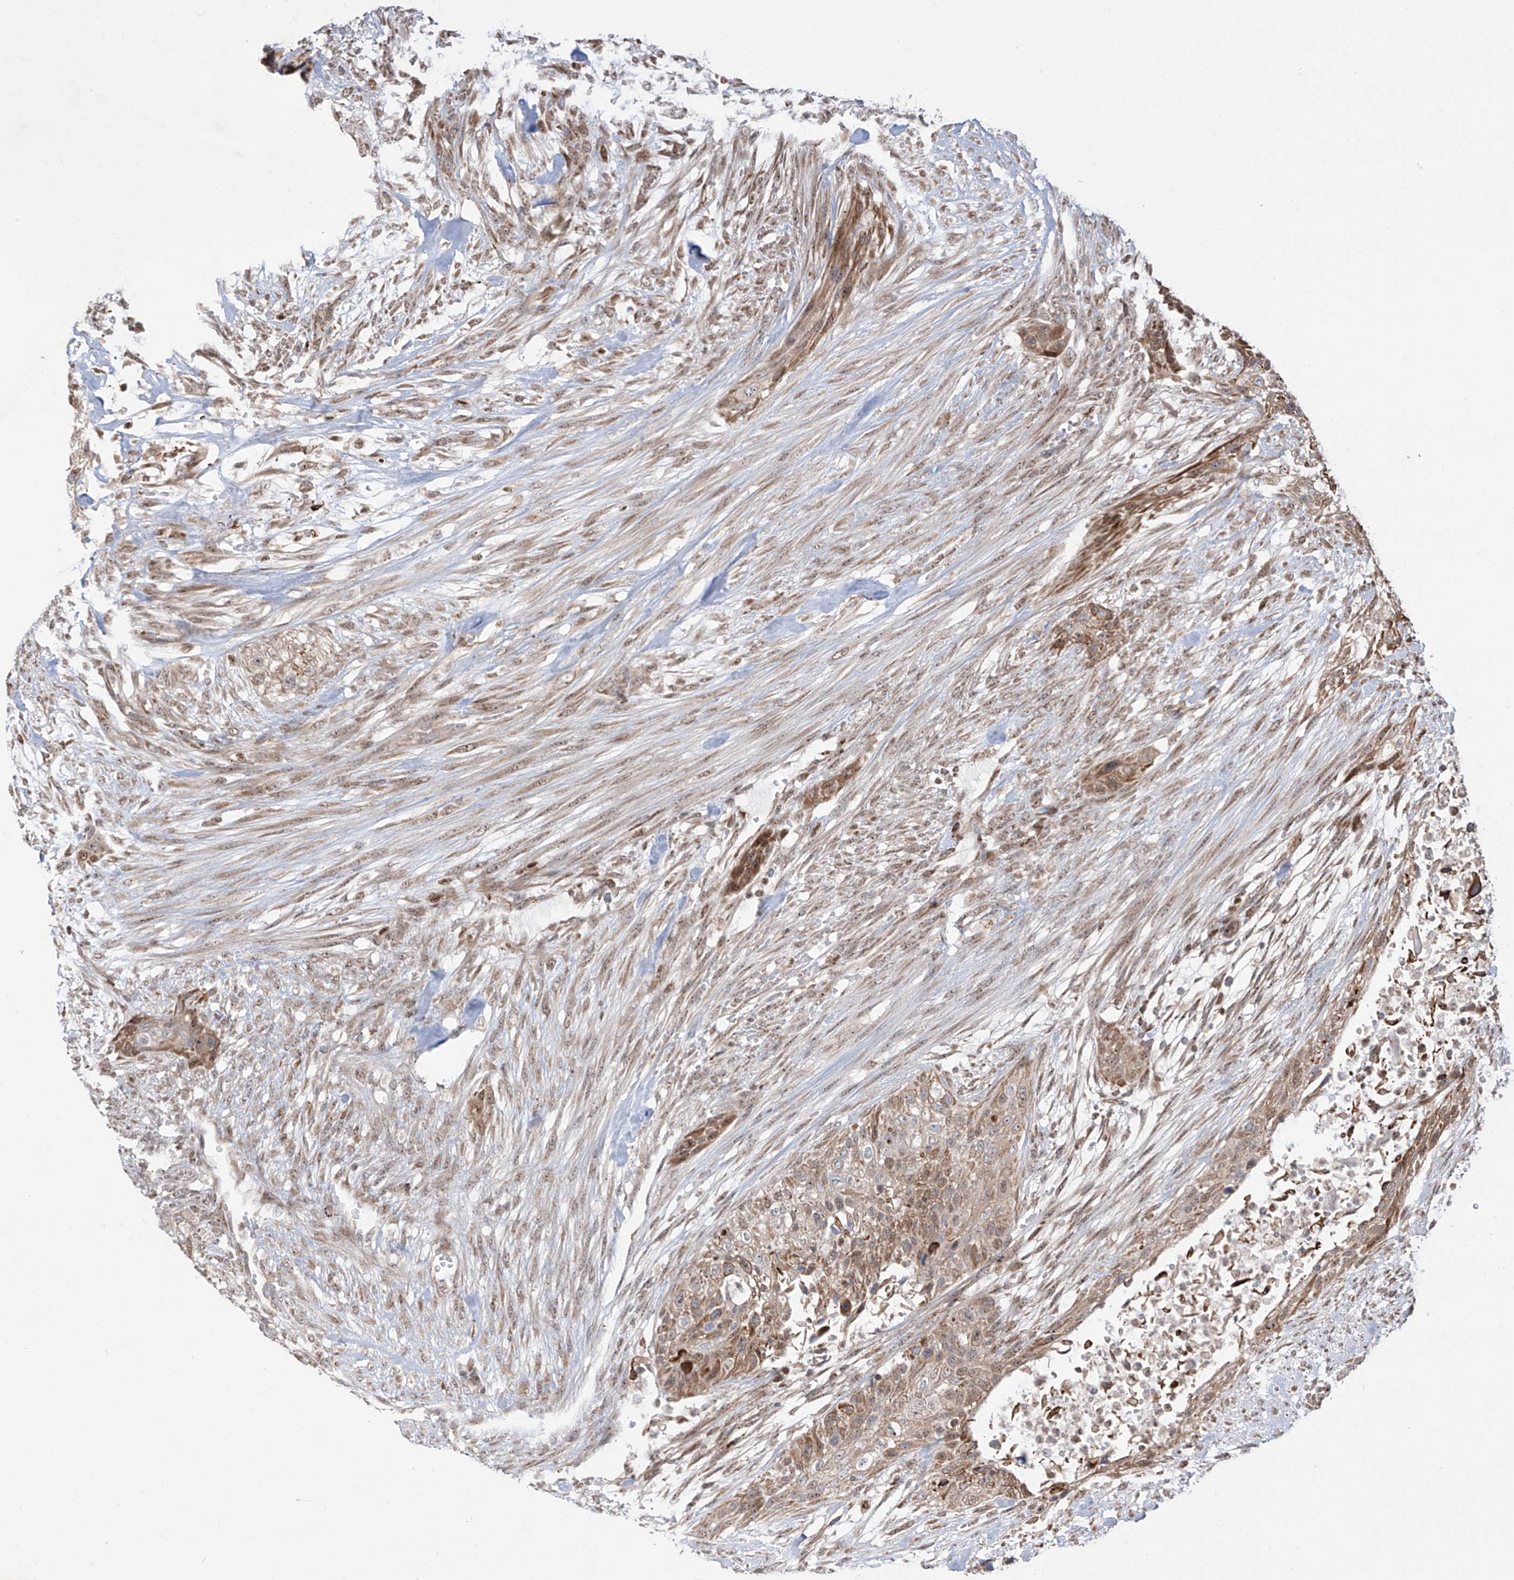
{"staining": {"intensity": "moderate", "quantity": "25%-75%", "location": "cytoplasmic/membranous,nuclear"}, "tissue": "urothelial cancer", "cell_type": "Tumor cells", "image_type": "cancer", "snomed": [{"axis": "morphology", "description": "Urothelial carcinoma, High grade"}, {"axis": "topography", "description": "Urinary bladder"}], "caption": "Immunohistochemical staining of urothelial cancer demonstrates medium levels of moderate cytoplasmic/membranous and nuclear protein expression in approximately 25%-75% of tumor cells.", "gene": "ZBTB8A", "patient": {"sex": "male", "age": 35}}